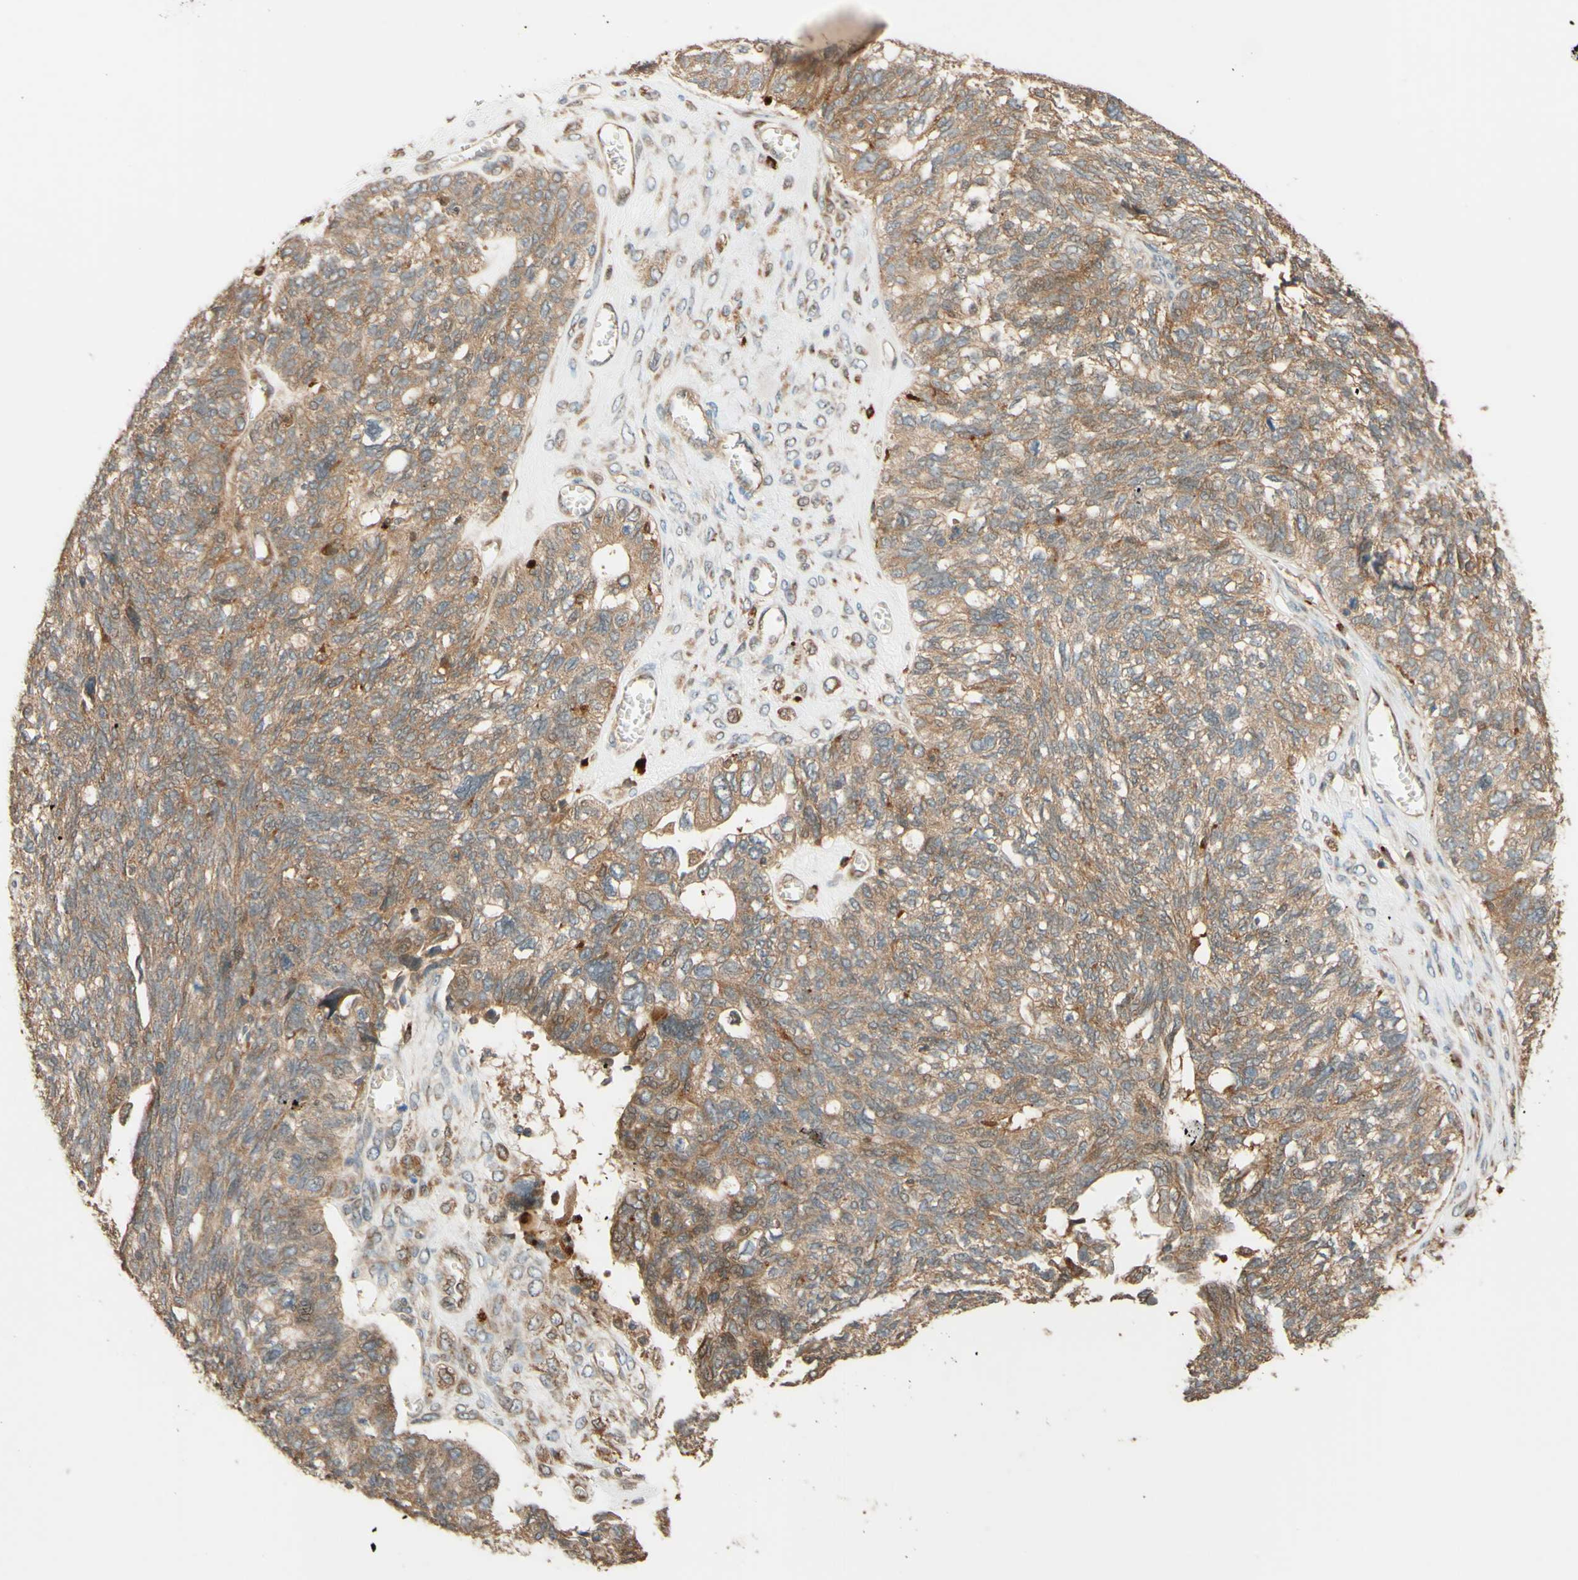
{"staining": {"intensity": "weak", "quantity": ">75%", "location": "cytoplasmic/membranous"}, "tissue": "ovarian cancer", "cell_type": "Tumor cells", "image_type": "cancer", "snomed": [{"axis": "morphology", "description": "Cystadenocarcinoma, serous, NOS"}, {"axis": "topography", "description": "Ovary"}], "caption": "Immunohistochemical staining of human ovarian cancer (serous cystadenocarcinoma) shows low levels of weak cytoplasmic/membranous protein staining in approximately >75% of tumor cells.", "gene": "RNF19A", "patient": {"sex": "female", "age": 79}}